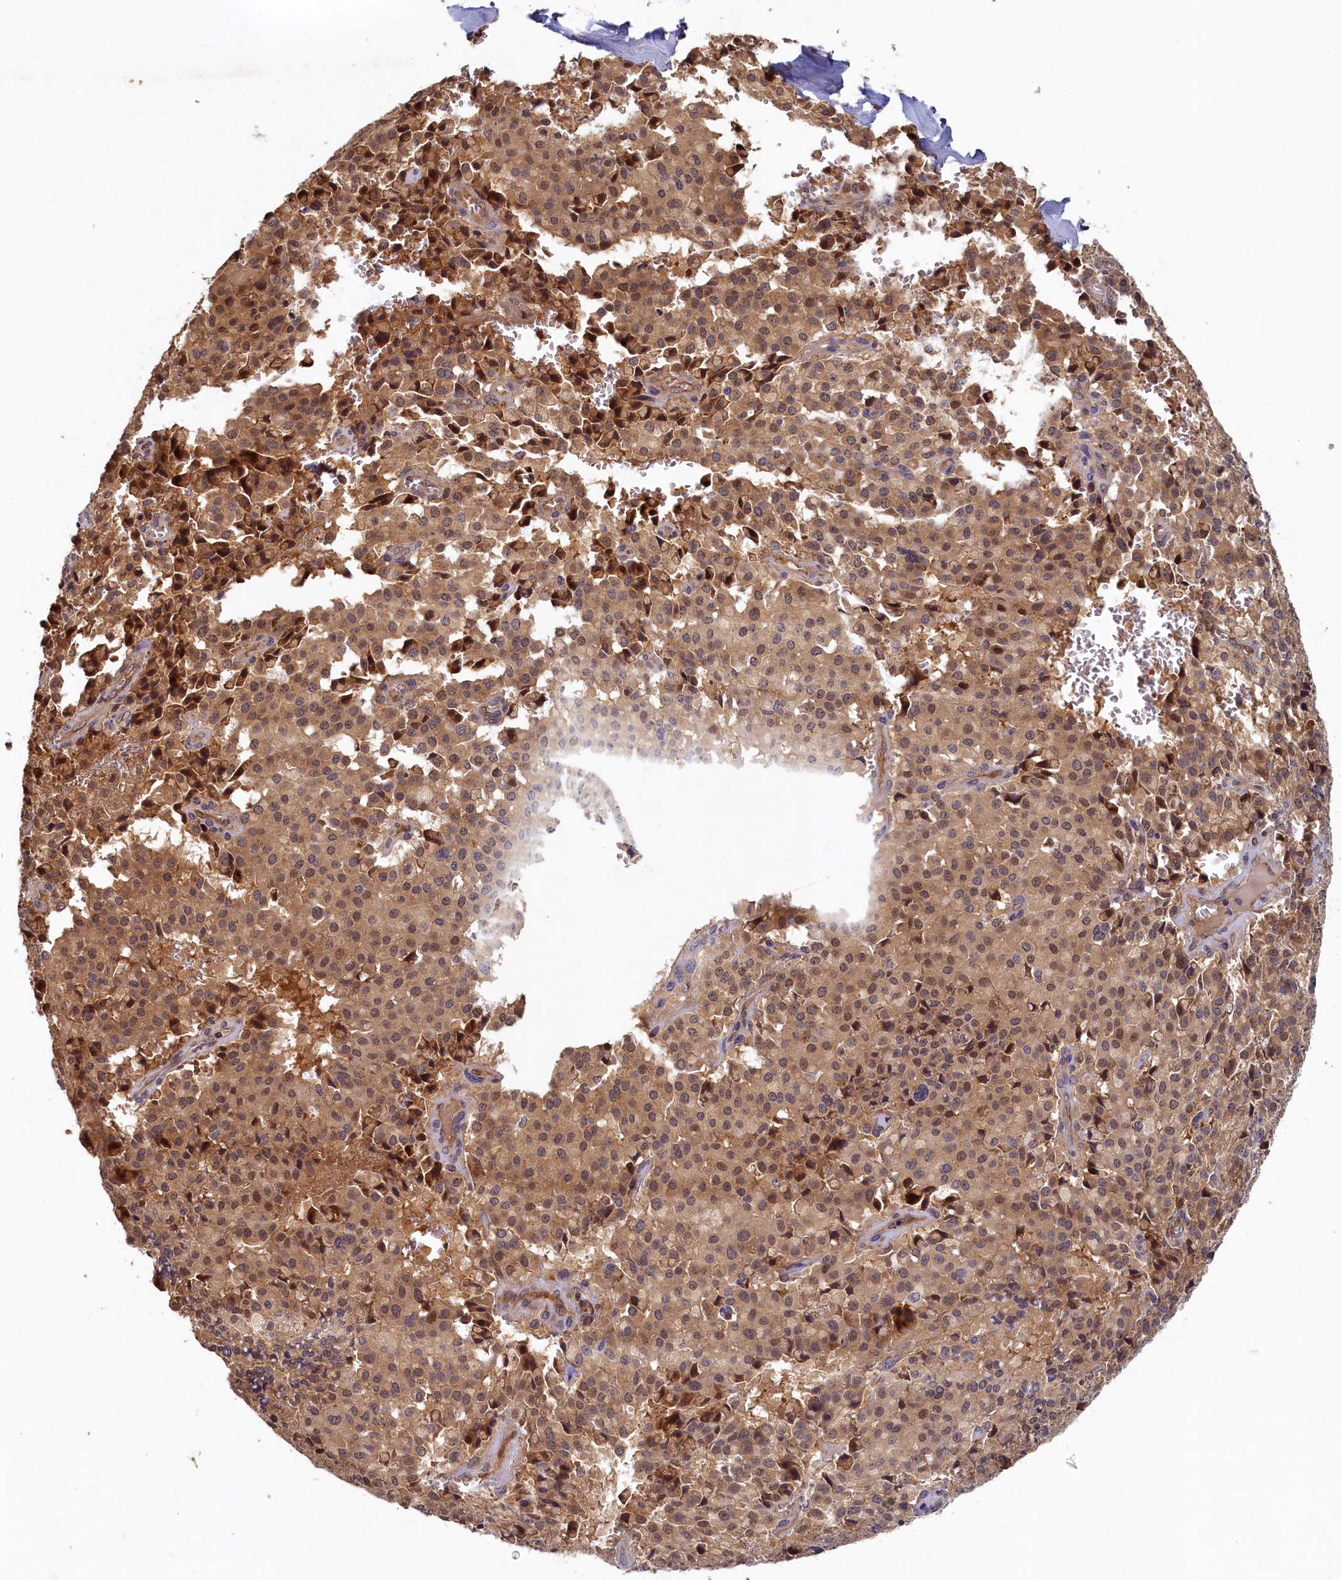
{"staining": {"intensity": "moderate", "quantity": ">75%", "location": "cytoplasmic/membranous,nuclear"}, "tissue": "pancreatic cancer", "cell_type": "Tumor cells", "image_type": "cancer", "snomed": [{"axis": "morphology", "description": "Adenocarcinoma, NOS"}, {"axis": "topography", "description": "Pancreas"}], "caption": "Pancreatic cancer tissue displays moderate cytoplasmic/membranous and nuclear positivity in approximately >75% of tumor cells Nuclei are stained in blue.", "gene": "LCMT2", "patient": {"sex": "male", "age": 65}}